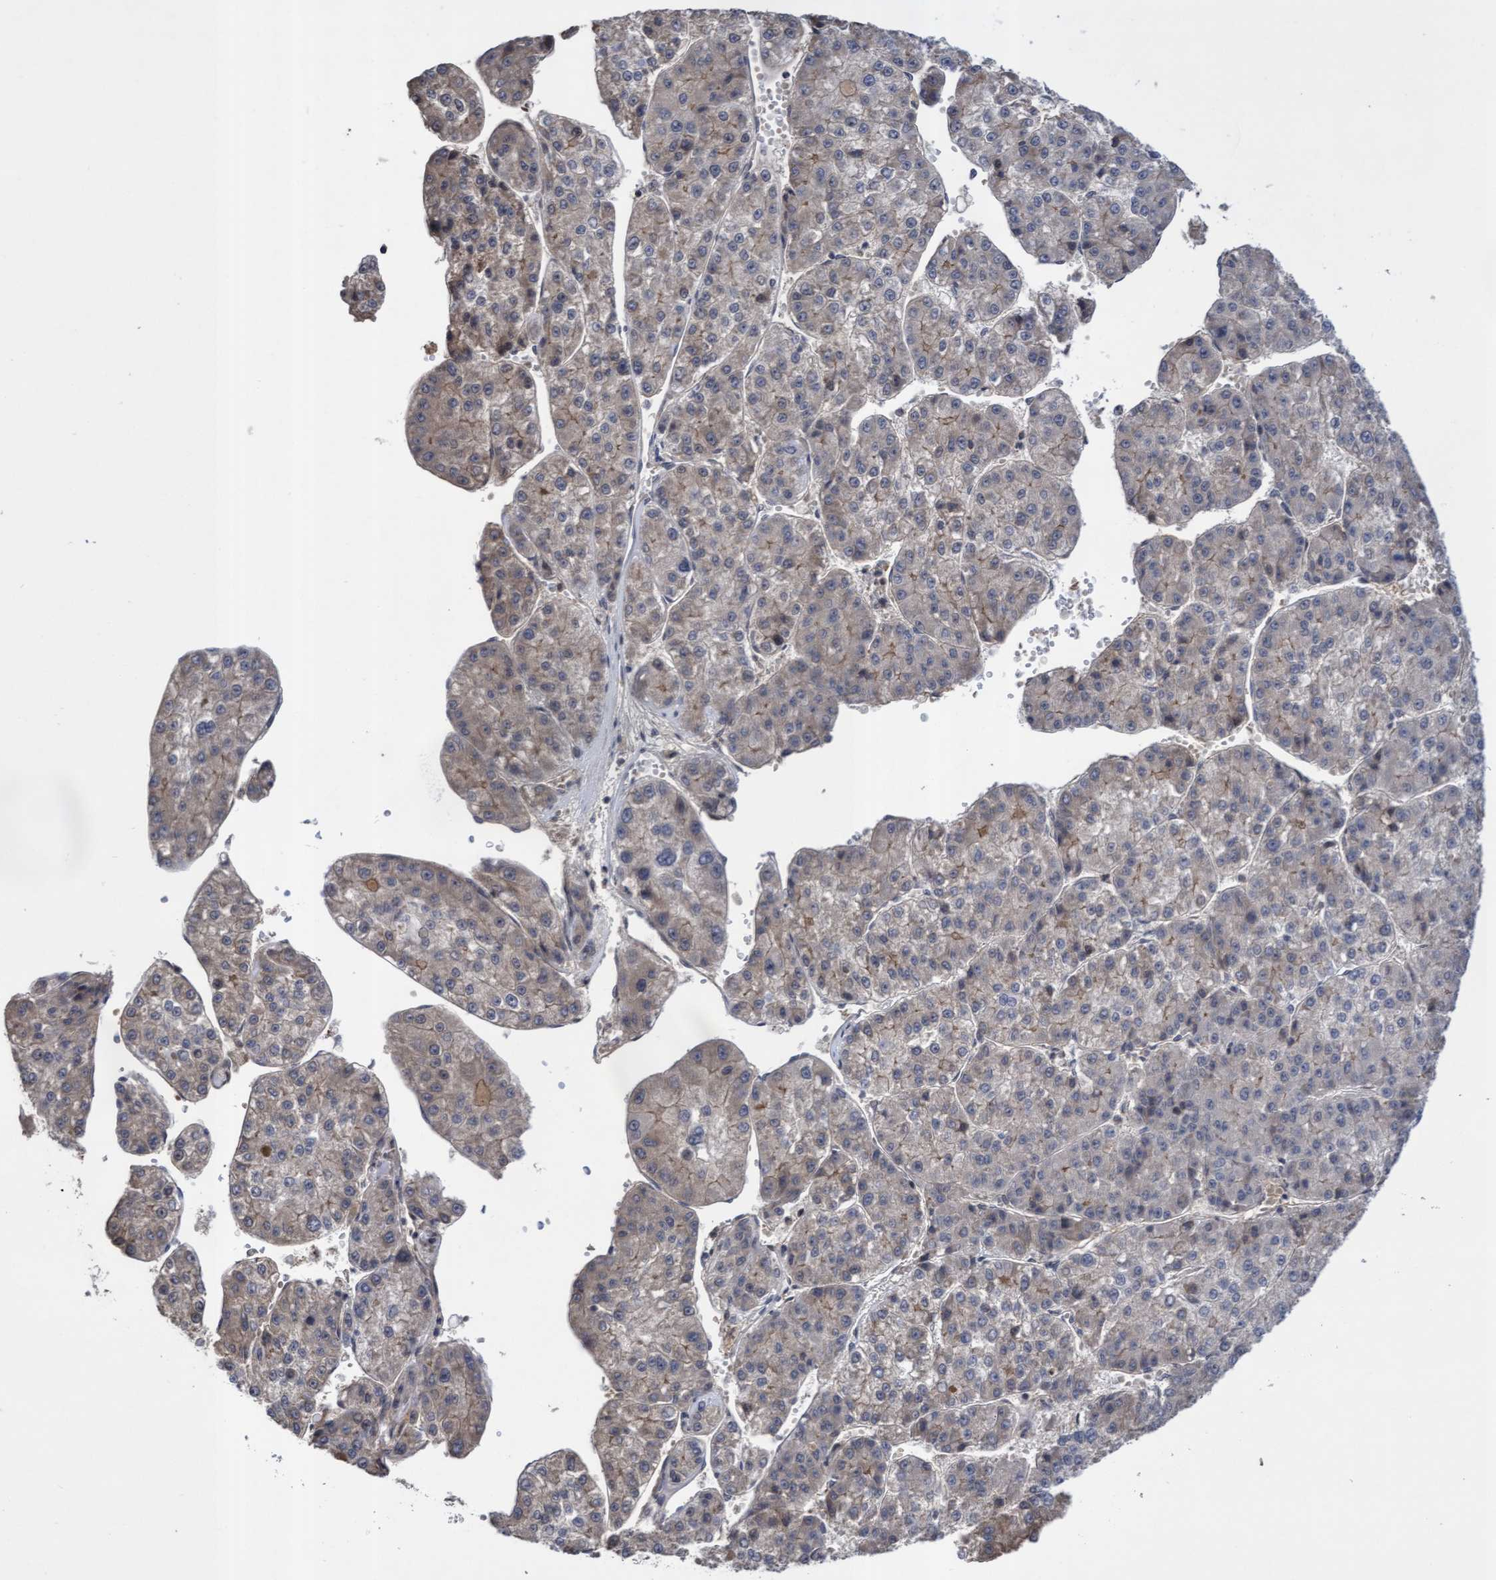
{"staining": {"intensity": "negative", "quantity": "none", "location": "none"}, "tissue": "liver cancer", "cell_type": "Tumor cells", "image_type": "cancer", "snomed": [{"axis": "morphology", "description": "Carcinoma, Hepatocellular, NOS"}, {"axis": "topography", "description": "Liver"}], "caption": "Micrograph shows no protein expression in tumor cells of liver cancer (hepatocellular carcinoma) tissue.", "gene": "COBL", "patient": {"sex": "female", "age": 73}}